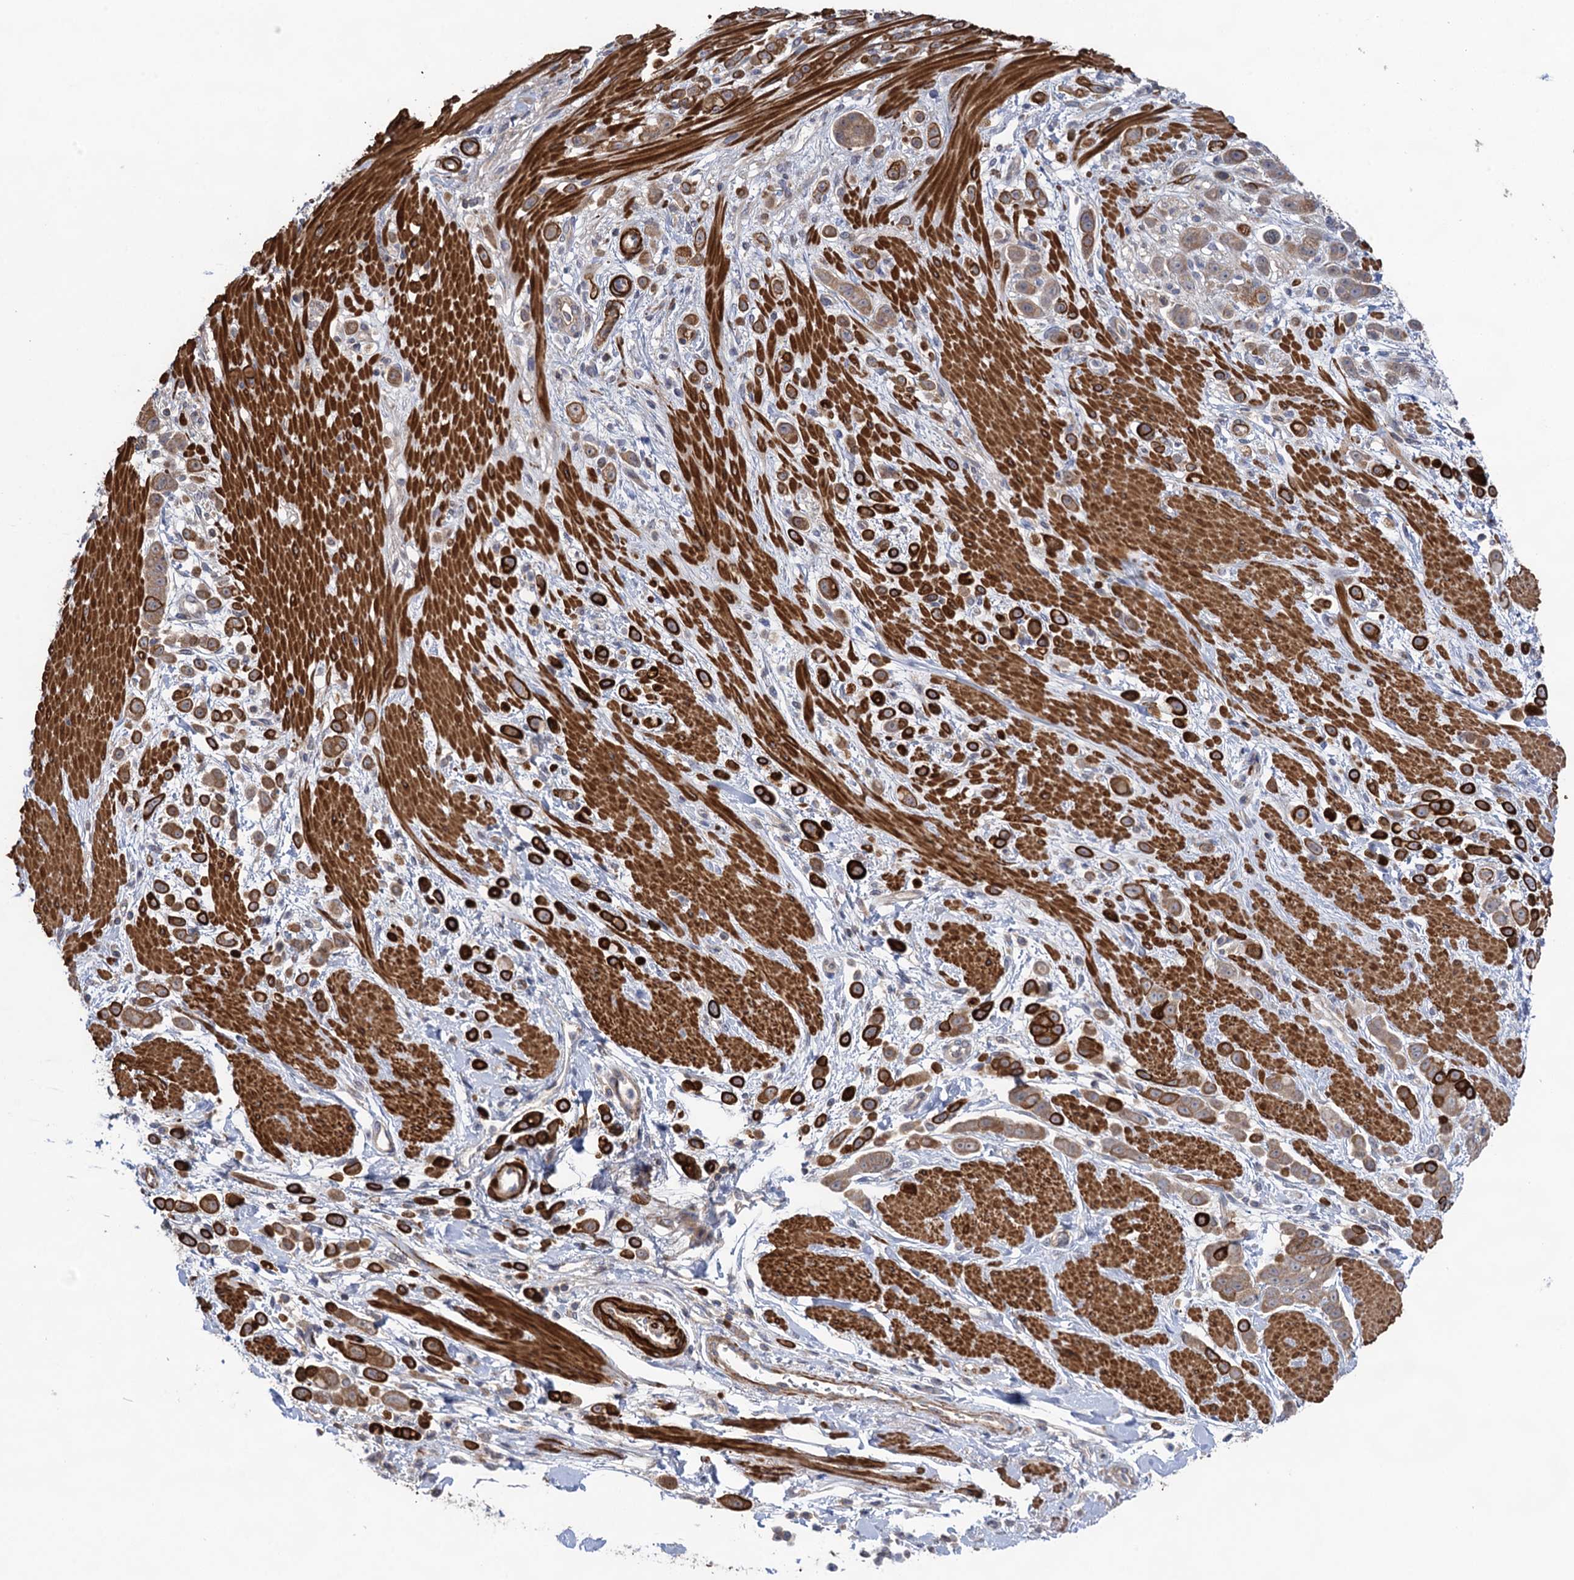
{"staining": {"intensity": "strong", "quantity": ">75%", "location": "cytoplasmic/membranous"}, "tissue": "pancreatic cancer", "cell_type": "Tumor cells", "image_type": "cancer", "snomed": [{"axis": "morphology", "description": "Normal tissue, NOS"}, {"axis": "morphology", "description": "Adenocarcinoma, NOS"}, {"axis": "topography", "description": "Pancreas"}], "caption": "Pancreatic cancer stained with immunohistochemistry reveals strong cytoplasmic/membranous positivity in about >75% of tumor cells.", "gene": "WDR88", "patient": {"sex": "female", "age": 64}}